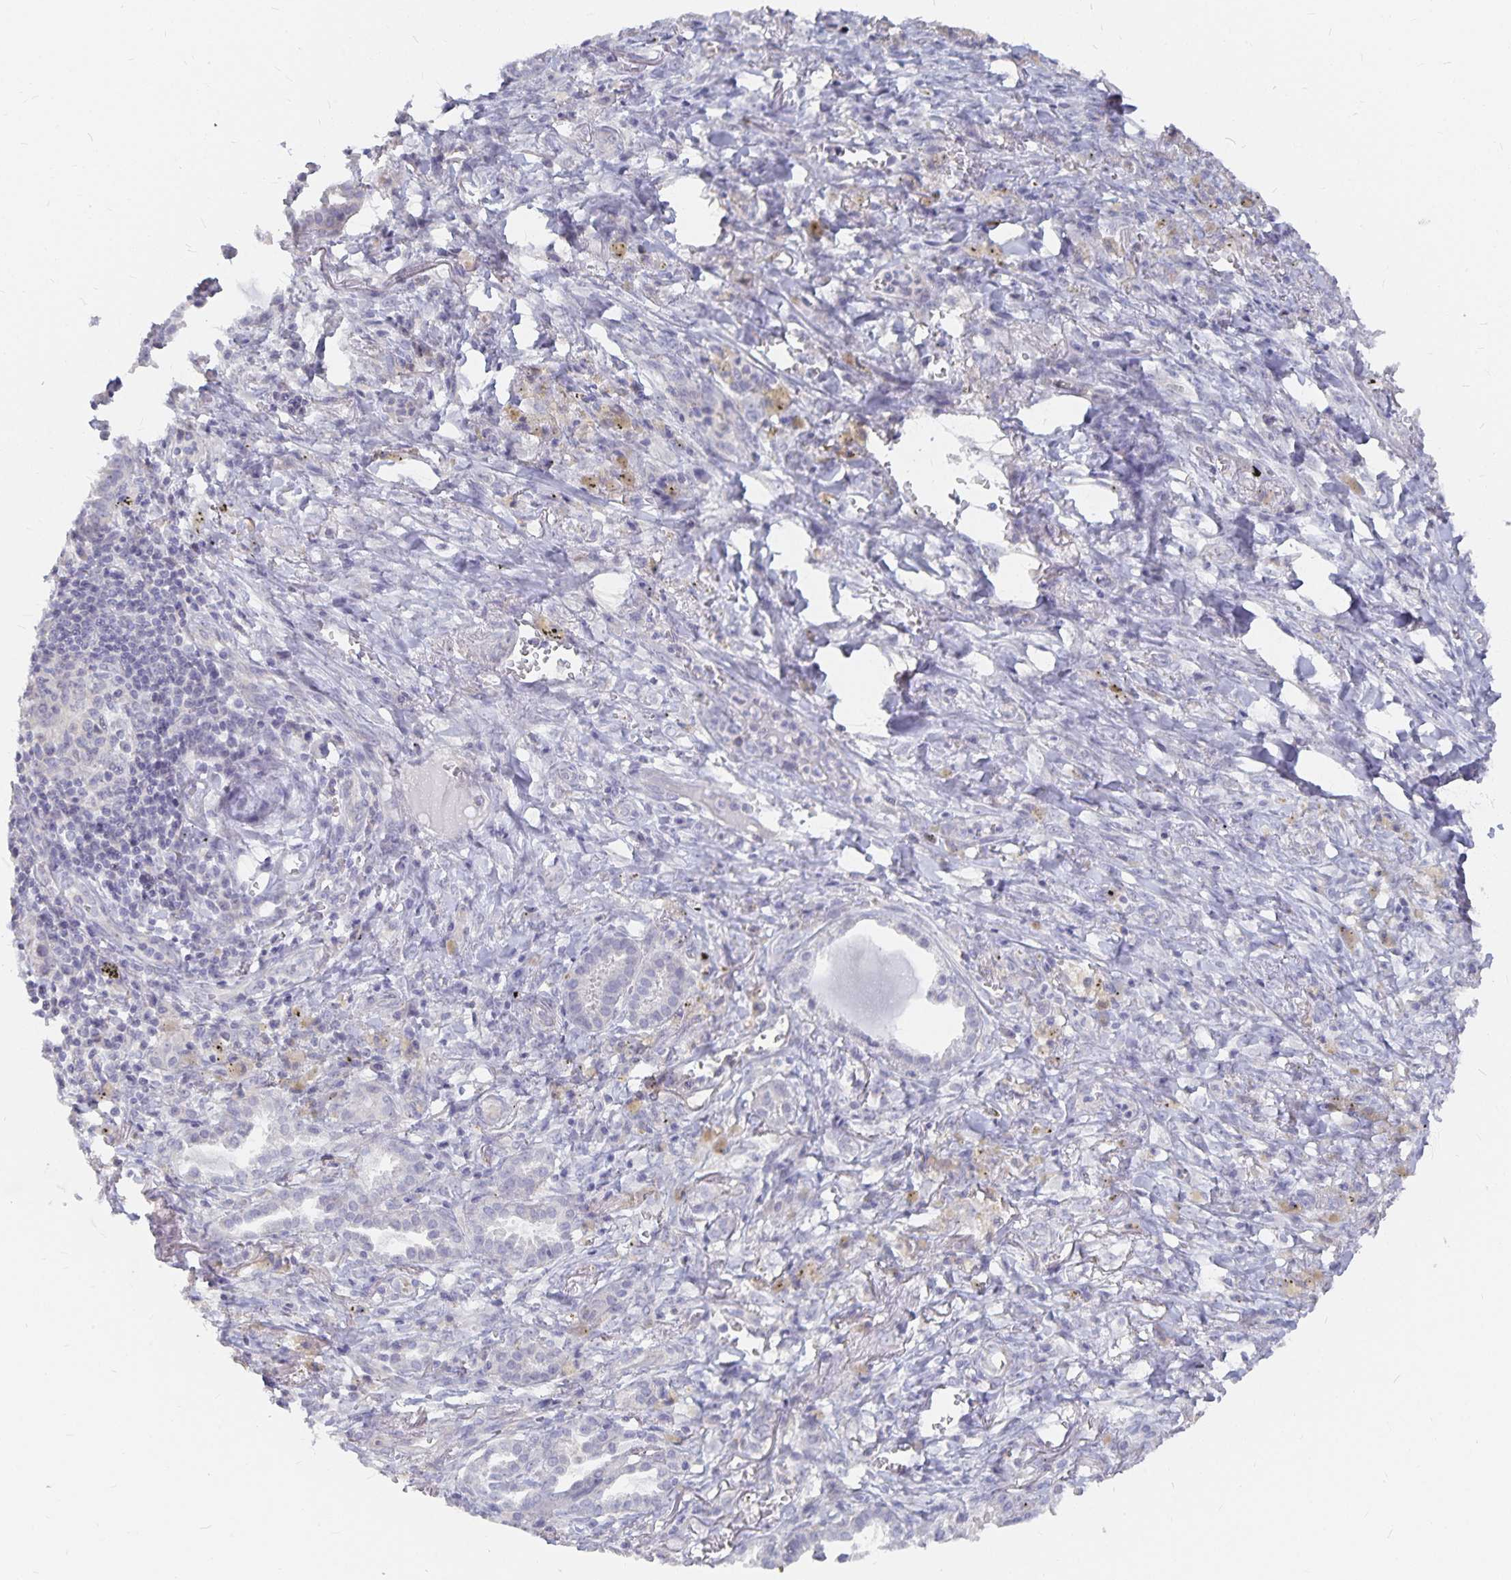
{"staining": {"intensity": "negative", "quantity": "none", "location": "none"}, "tissue": "lung cancer", "cell_type": "Tumor cells", "image_type": "cancer", "snomed": [{"axis": "morphology", "description": "Squamous cell carcinoma, NOS"}, {"axis": "topography", "description": "Lung"}], "caption": "Tumor cells show no significant protein staining in squamous cell carcinoma (lung).", "gene": "DNAH9", "patient": {"sex": "male", "age": 71}}